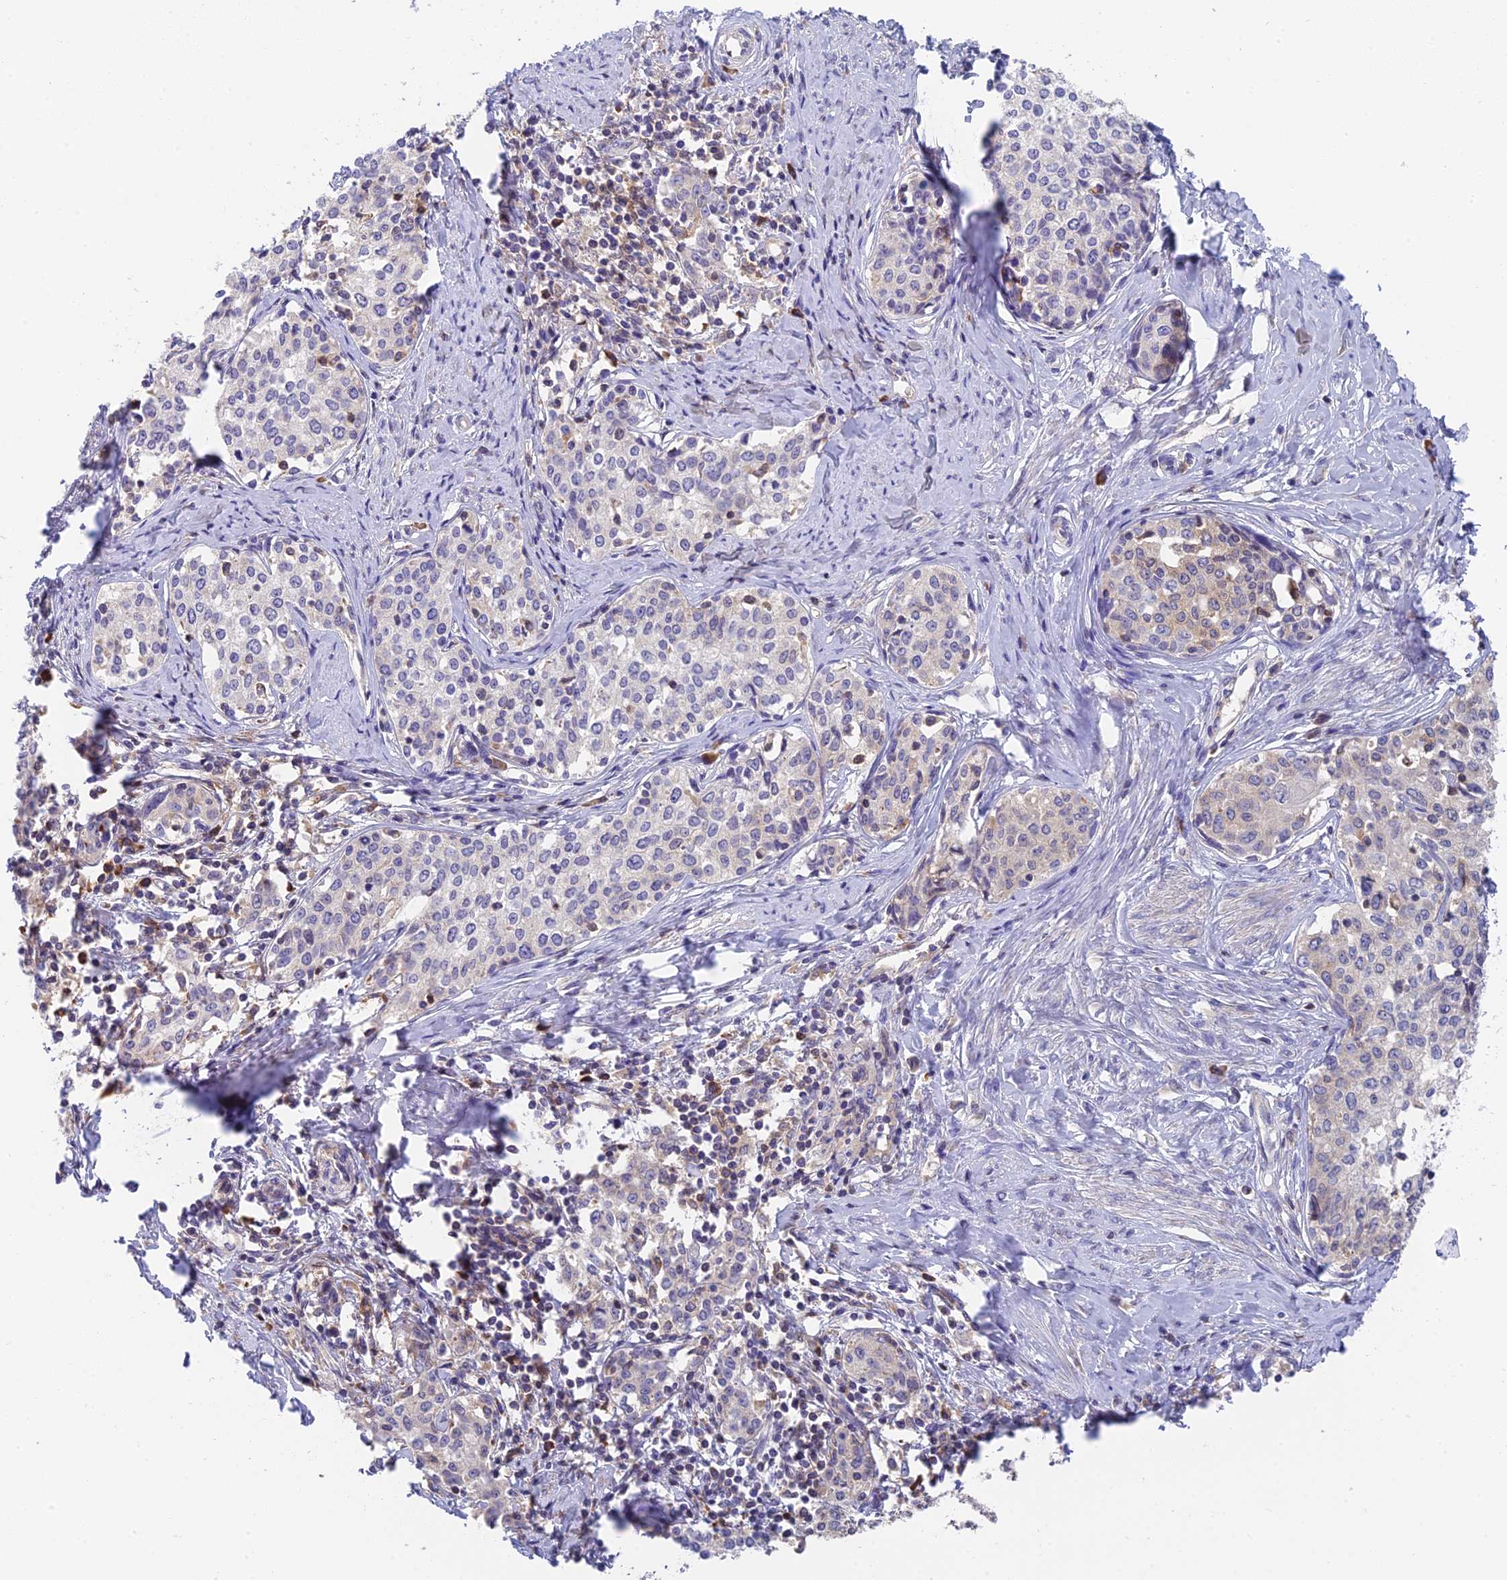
{"staining": {"intensity": "negative", "quantity": "none", "location": "none"}, "tissue": "cervical cancer", "cell_type": "Tumor cells", "image_type": "cancer", "snomed": [{"axis": "morphology", "description": "Squamous cell carcinoma, NOS"}, {"axis": "morphology", "description": "Adenocarcinoma, NOS"}, {"axis": "topography", "description": "Cervix"}], "caption": "Human cervical adenocarcinoma stained for a protein using IHC displays no expression in tumor cells.", "gene": "IPO5", "patient": {"sex": "female", "age": 52}}